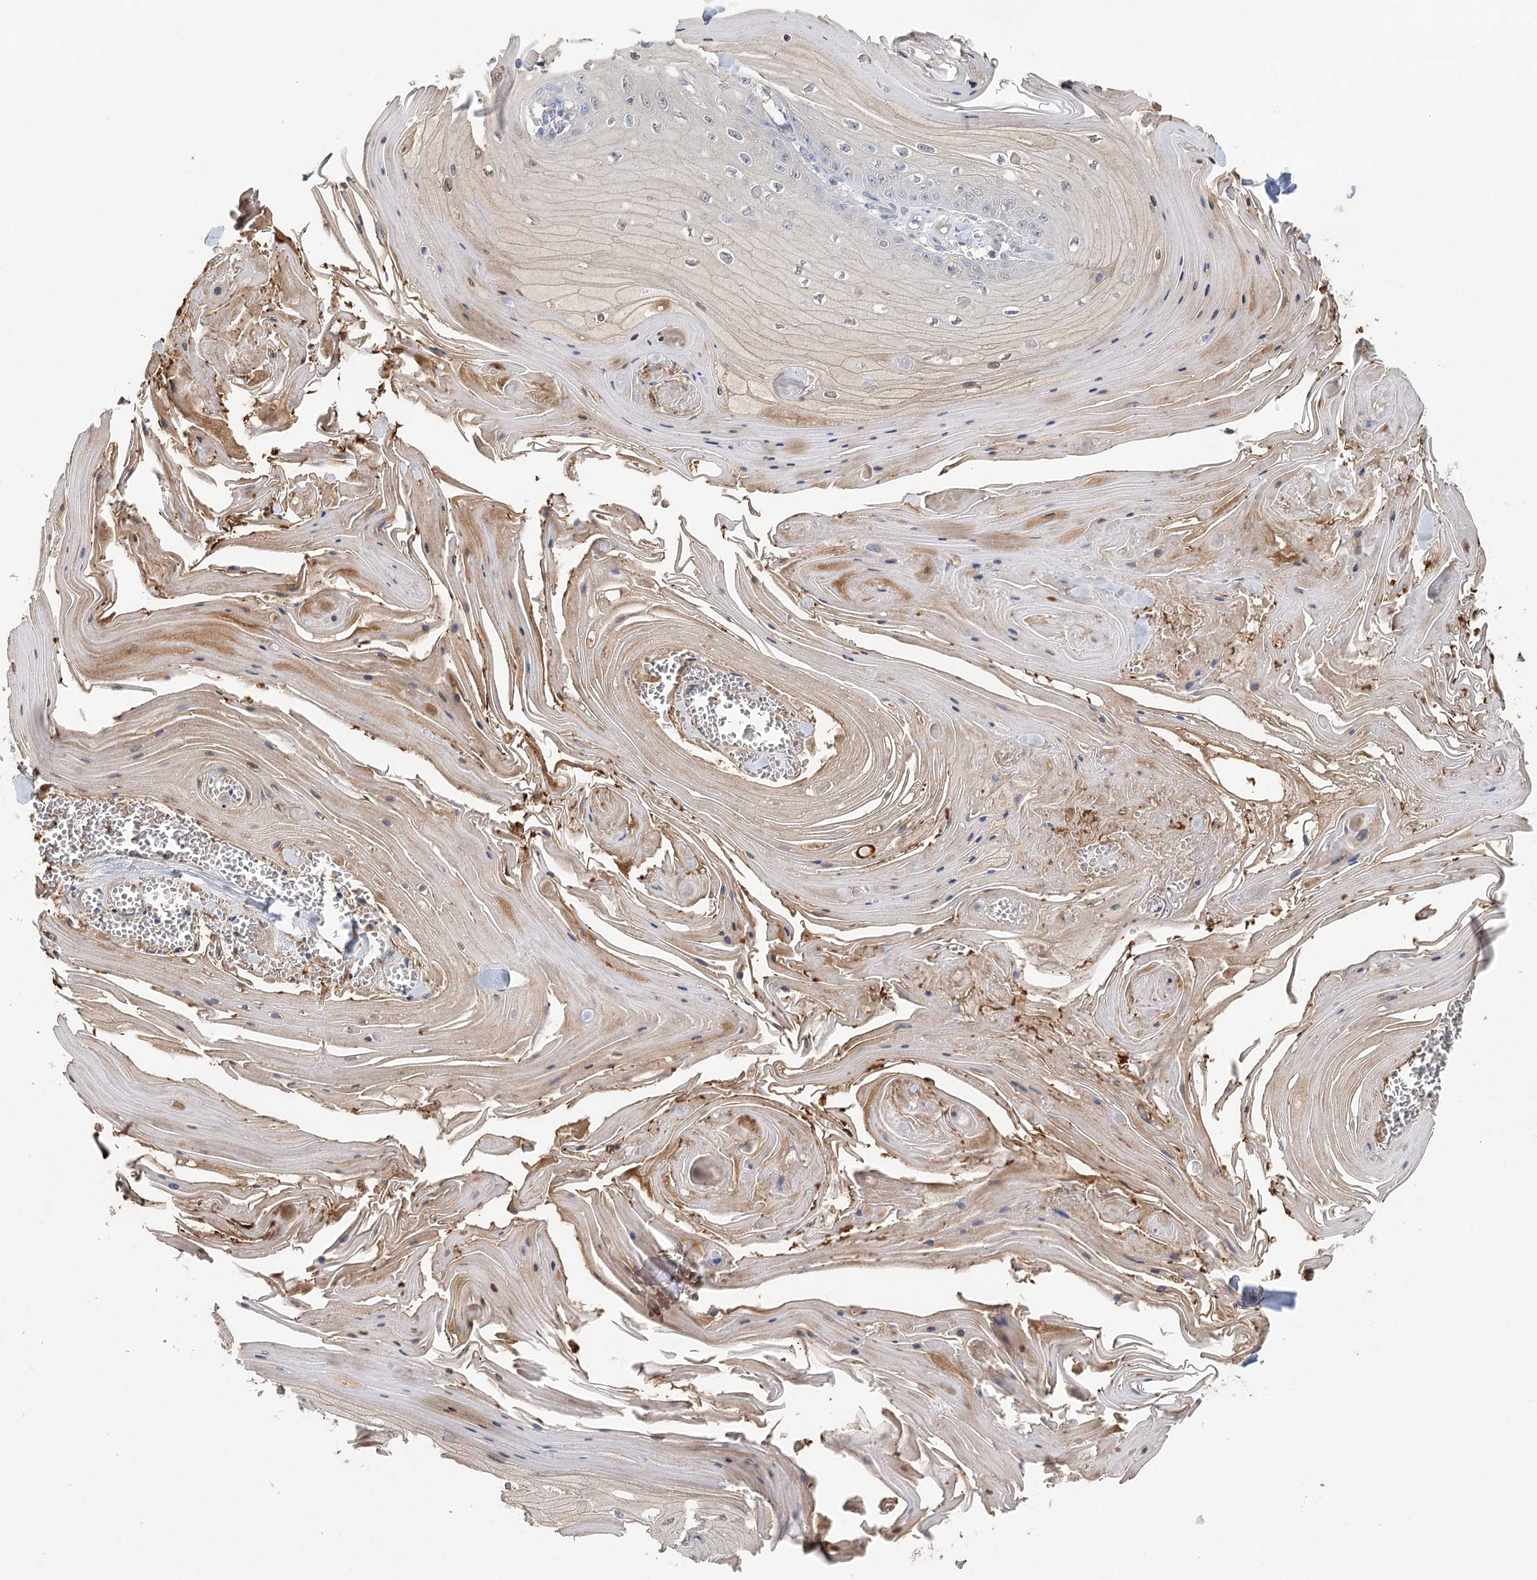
{"staining": {"intensity": "negative", "quantity": "none", "location": "none"}, "tissue": "skin cancer", "cell_type": "Tumor cells", "image_type": "cancer", "snomed": [{"axis": "morphology", "description": "Squamous cell carcinoma, NOS"}, {"axis": "topography", "description": "Skin"}], "caption": "This is an immunohistochemistry (IHC) histopathology image of squamous cell carcinoma (skin). There is no expression in tumor cells.", "gene": "EPB41L5", "patient": {"sex": "male", "age": 74}}